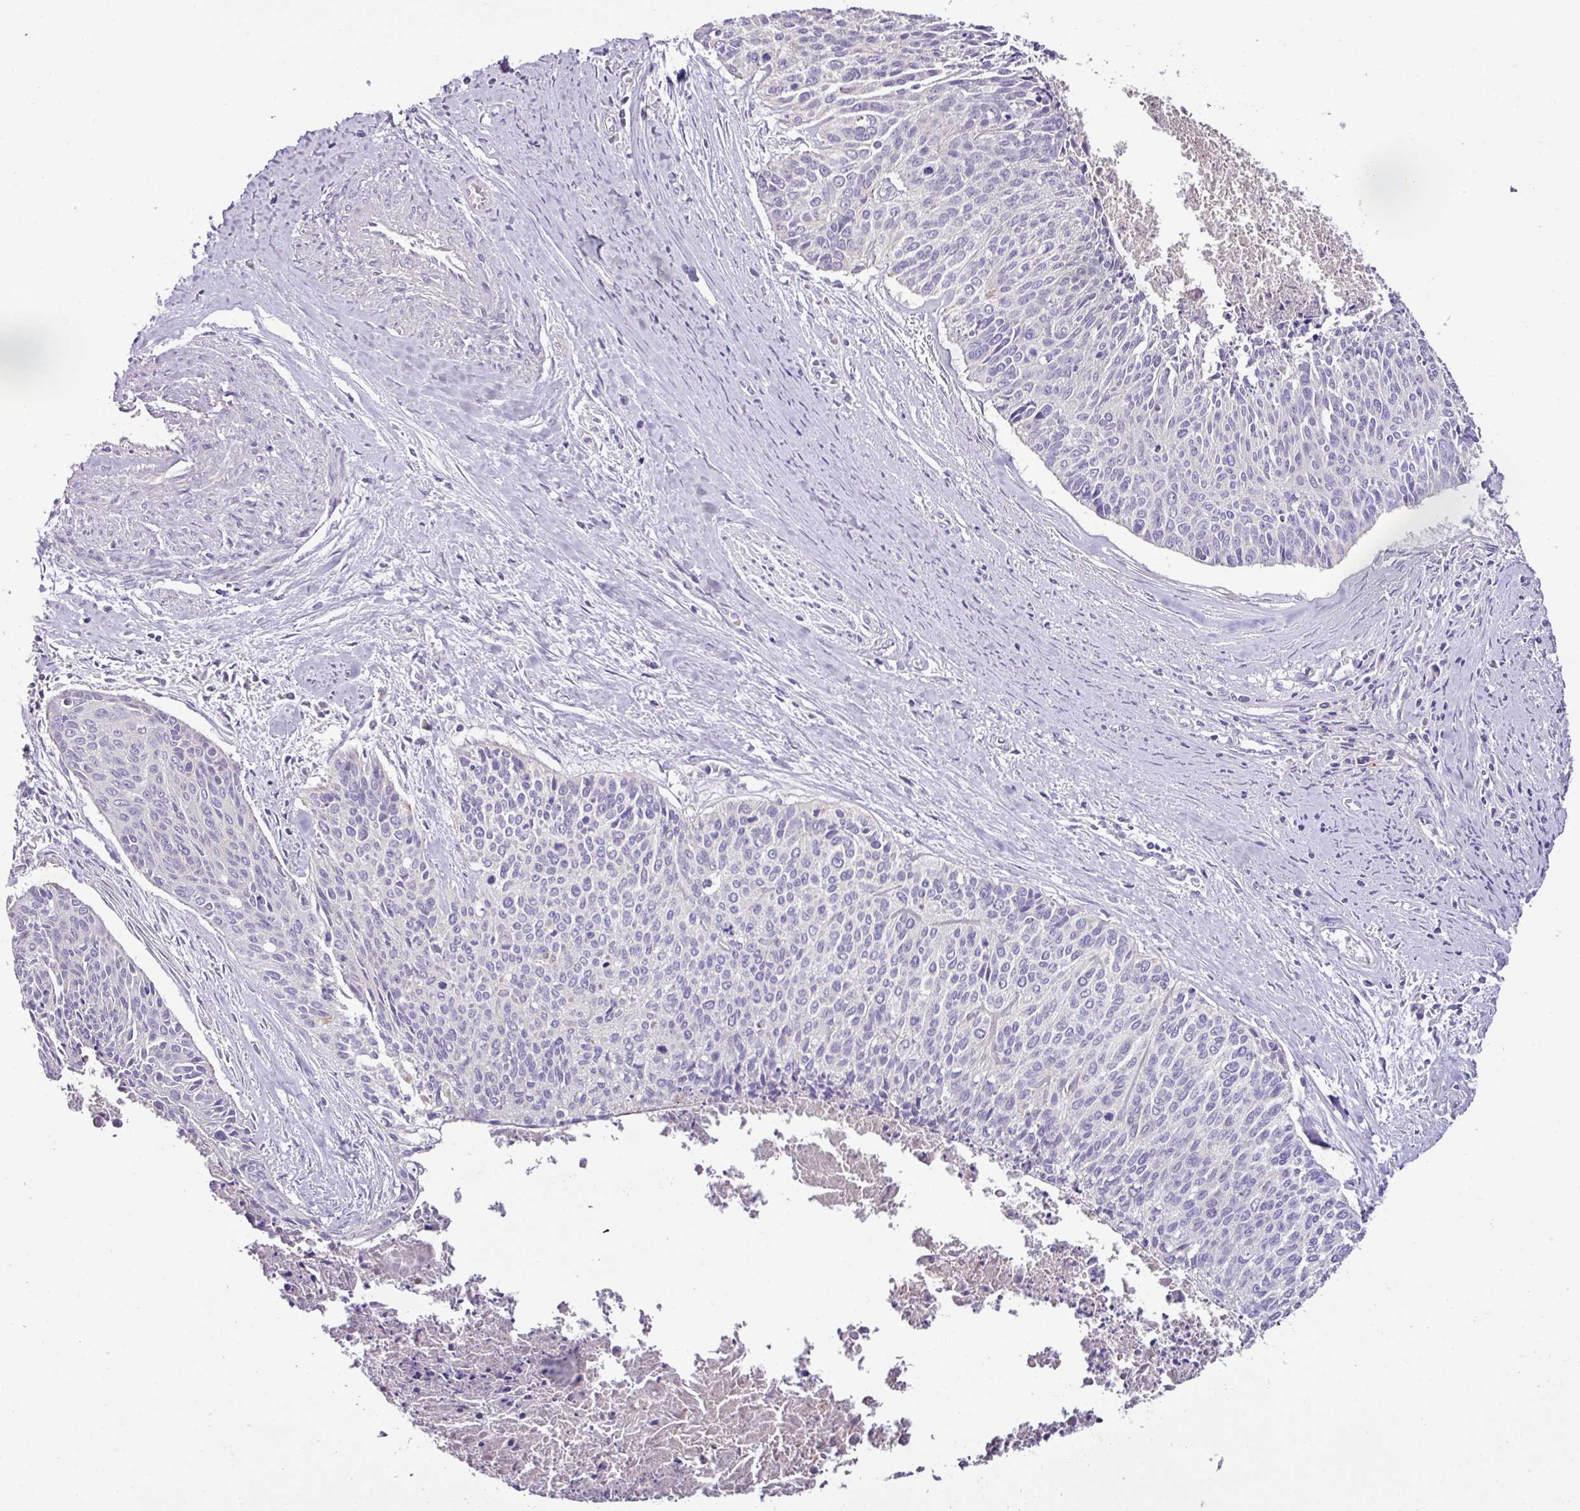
{"staining": {"intensity": "negative", "quantity": "none", "location": "none"}, "tissue": "cervical cancer", "cell_type": "Tumor cells", "image_type": "cancer", "snomed": [{"axis": "morphology", "description": "Squamous cell carcinoma, NOS"}, {"axis": "topography", "description": "Cervix"}], "caption": "An IHC micrograph of cervical cancer is shown. There is no staining in tumor cells of cervical cancer.", "gene": "AGR3", "patient": {"sex": "female", "age": 55}}